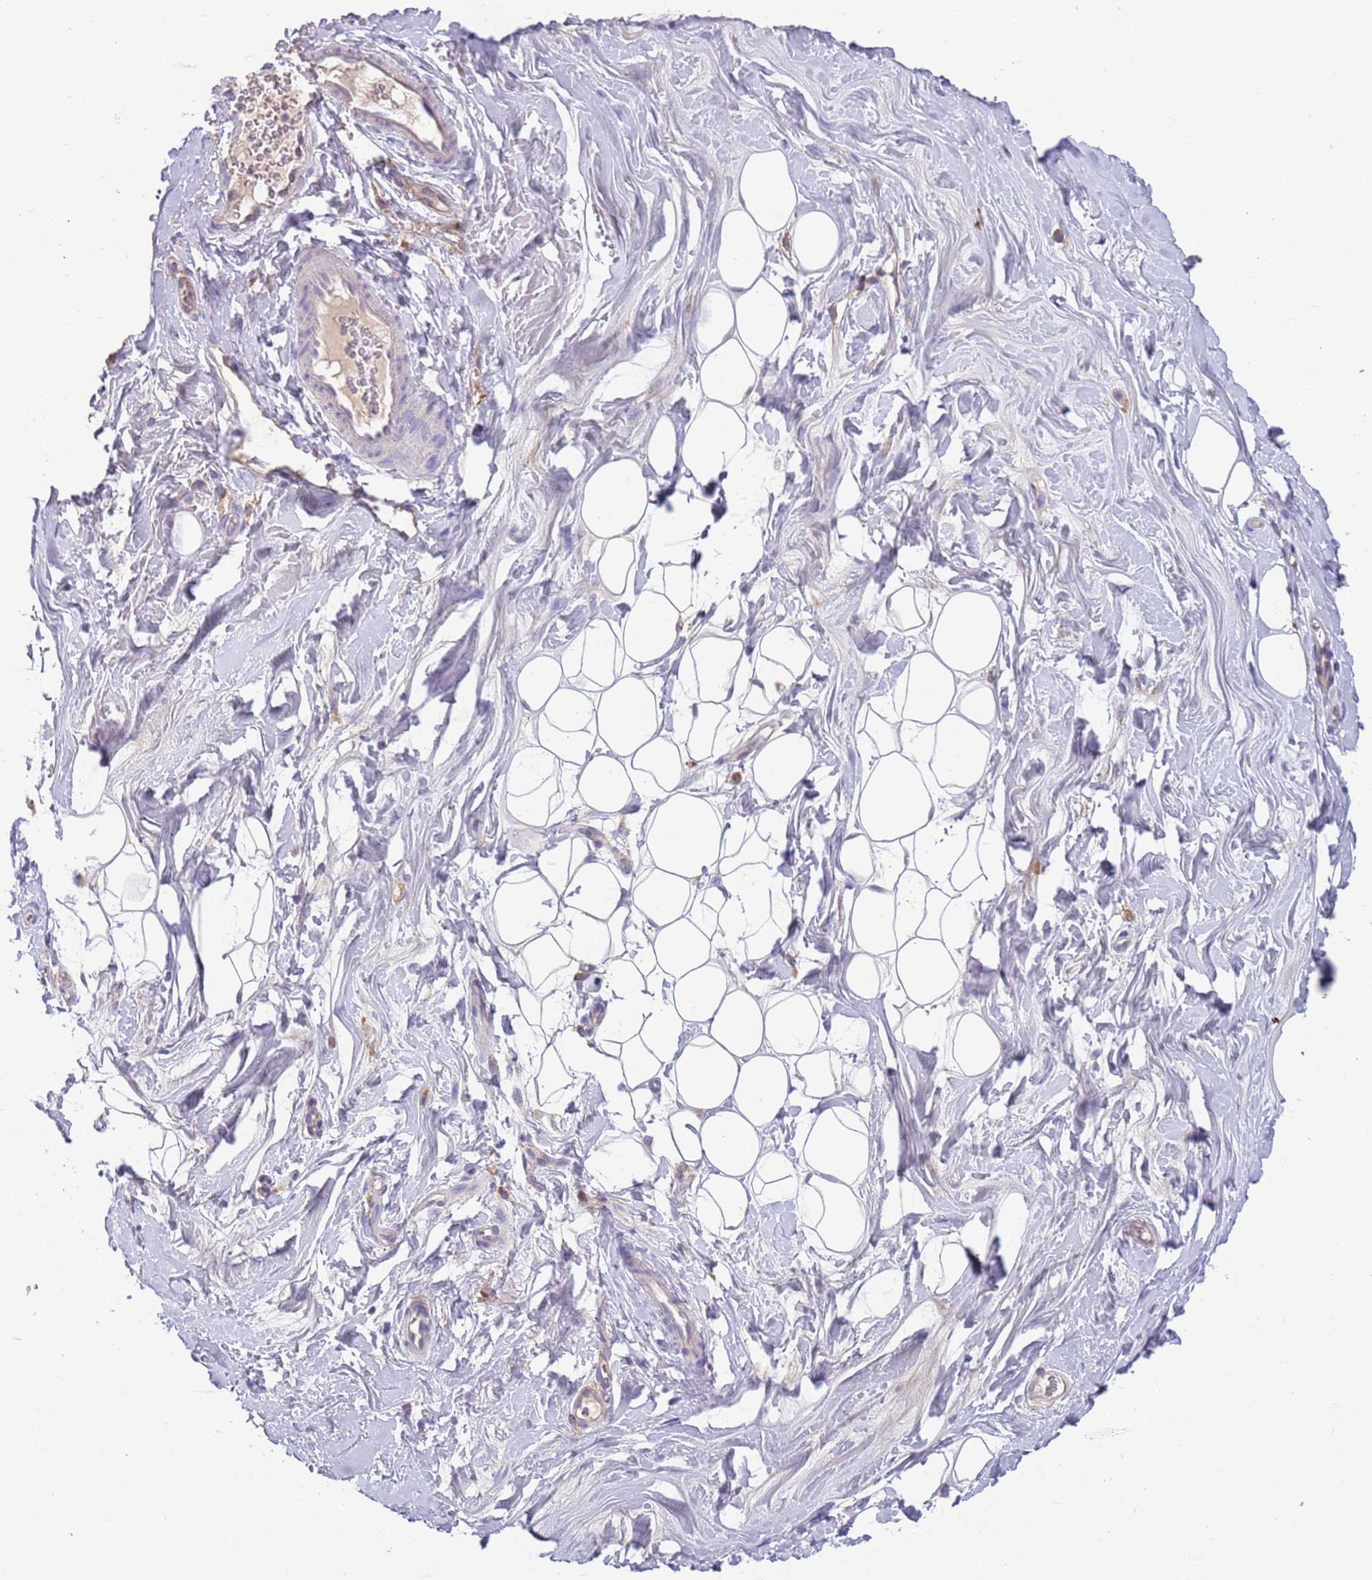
{"staining": {"intensity": "negative", "quantity": "none", "location": "none"}, "tissue": "adipose tissue", "cell_type": "Adipocytes", "image_type": "normal", "snomed": [{"axis": "morphology", "description": "Normal tissue, NOS"}, {"axis": "topography", "description": "Breast"}], "caption": "The photomicrograph shows no significant staining in adipocytes of adipose tissue.", "gene": "DDT", "patient": {"sex": "female", "age": 26}}